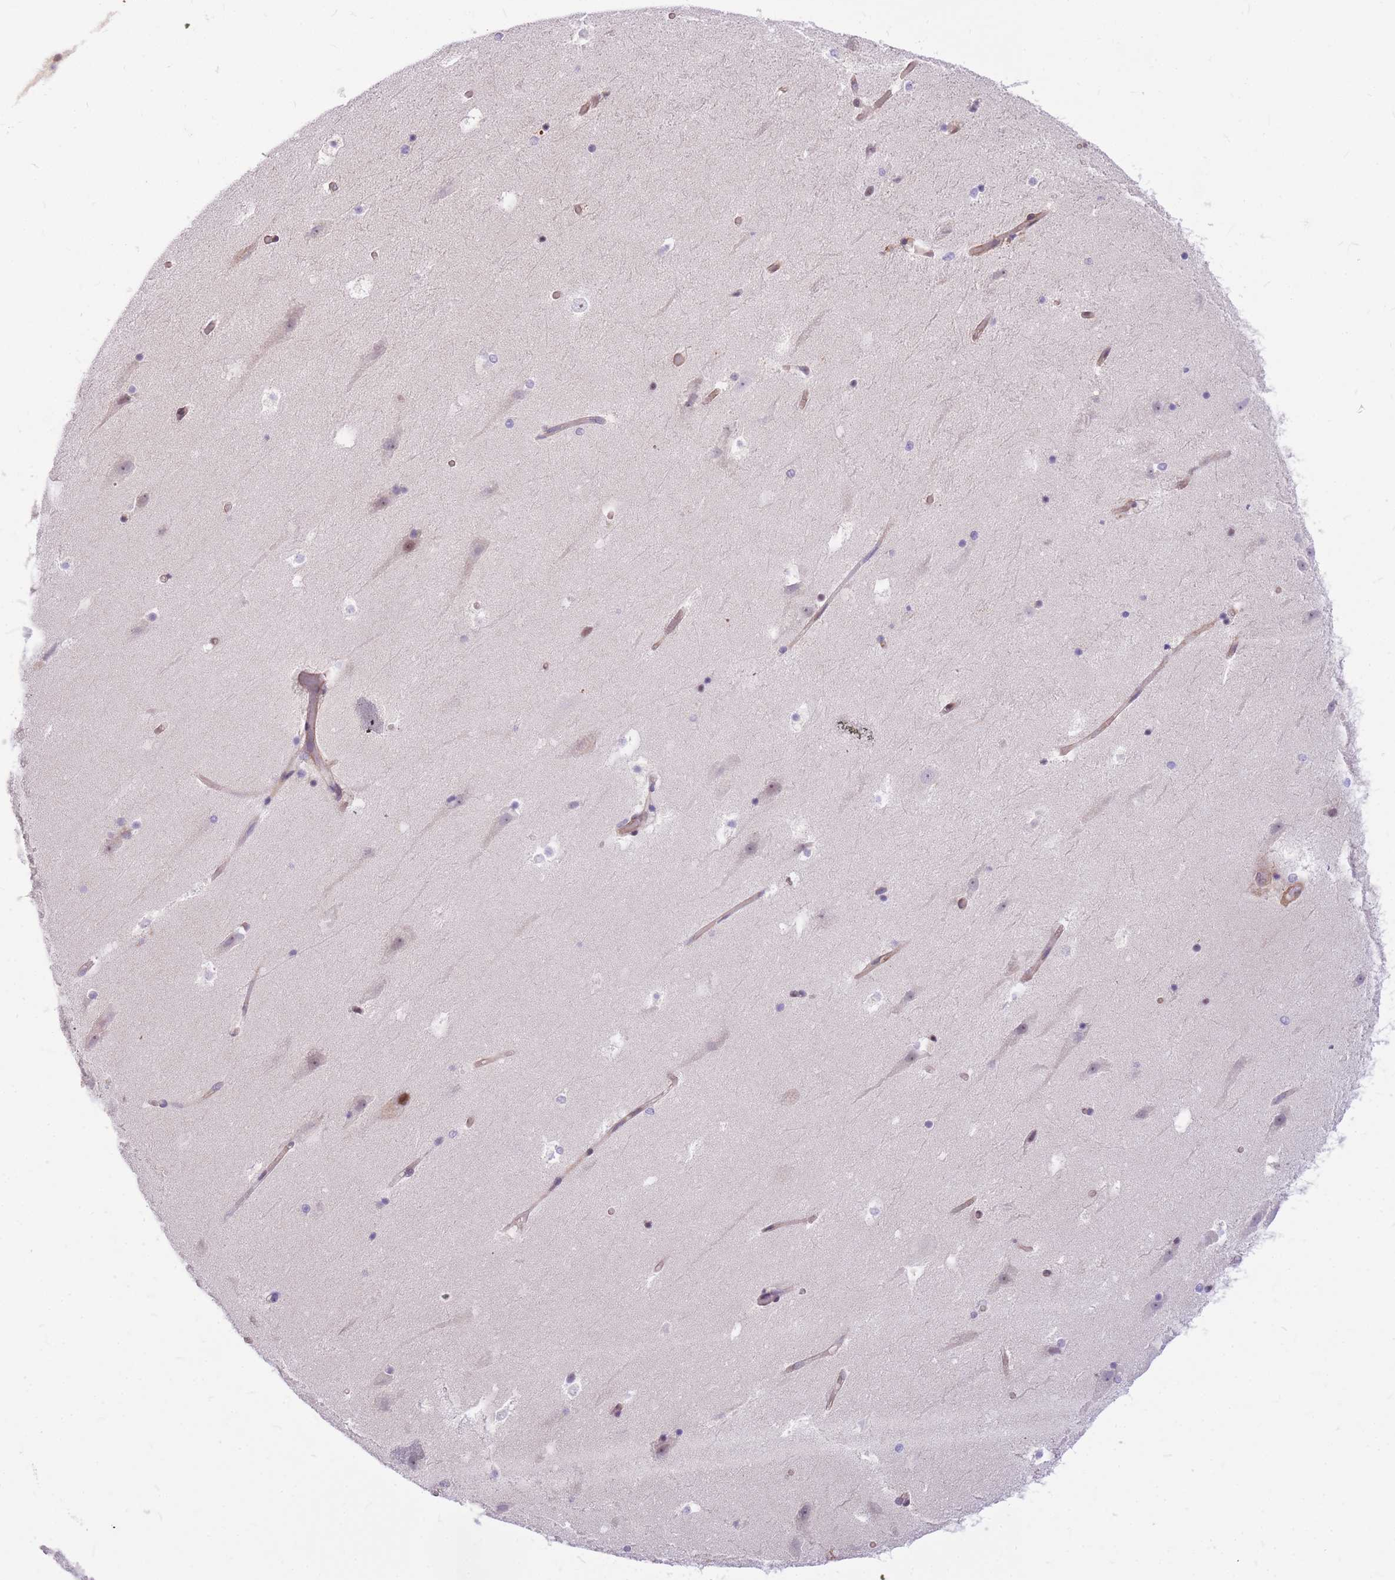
{"staining": {"intensity": "negative", "quantity": "none", "location": "none"}, "tissue": "hippocampus", "cell_type": "Glial cells", "image_type": "normal", "snomed": [{"axis": "morphology", "description": "Normal tissue, NOS"}, {"axis": "topography", "description": "Hippocampus"}], "caption": "IHC of normal hippocampus exhibits no positivity in glial cells.", "gene": "S100PBP", "patient": {"sex": "female", "age": 52}}